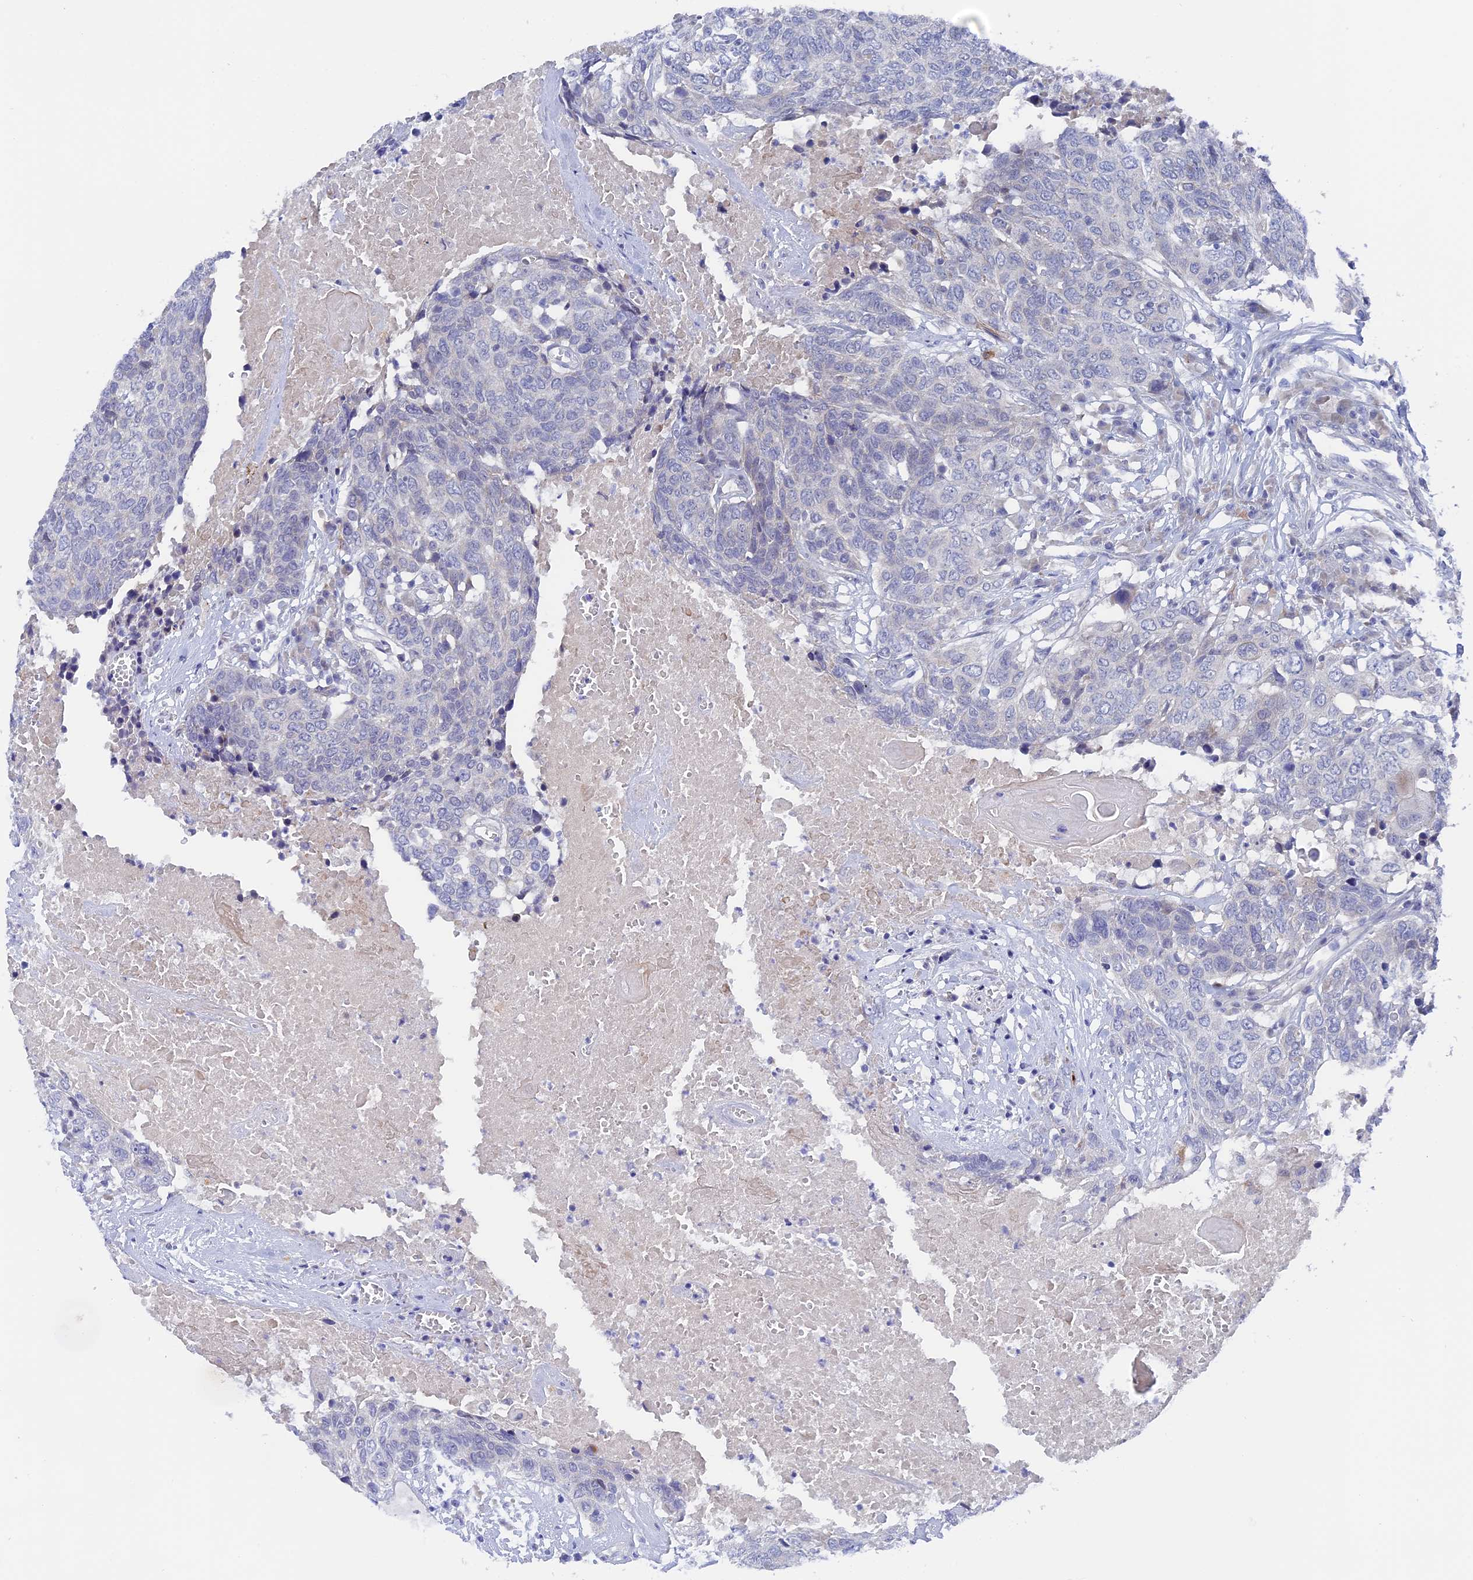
{"staining": {"intensity": "negative", "quantity": "none", "location": "none"}, "tissue": "head and neck cancer", "cell_type": "Tumor cells", "image_type": "cancer", "snomed": [{"axis": "morphology", "description": "Squamous cell carcinoma, NOS"}, {"axis": "topography", "description": "Head-Neck"}], "caption": "Immunohistochemical staining of human squamous cell carcinoma (head and neck) exhibits no significant staining in tumor cells.", "gene": "DACT3", "patient": {"sex": "male", "age": 66}}